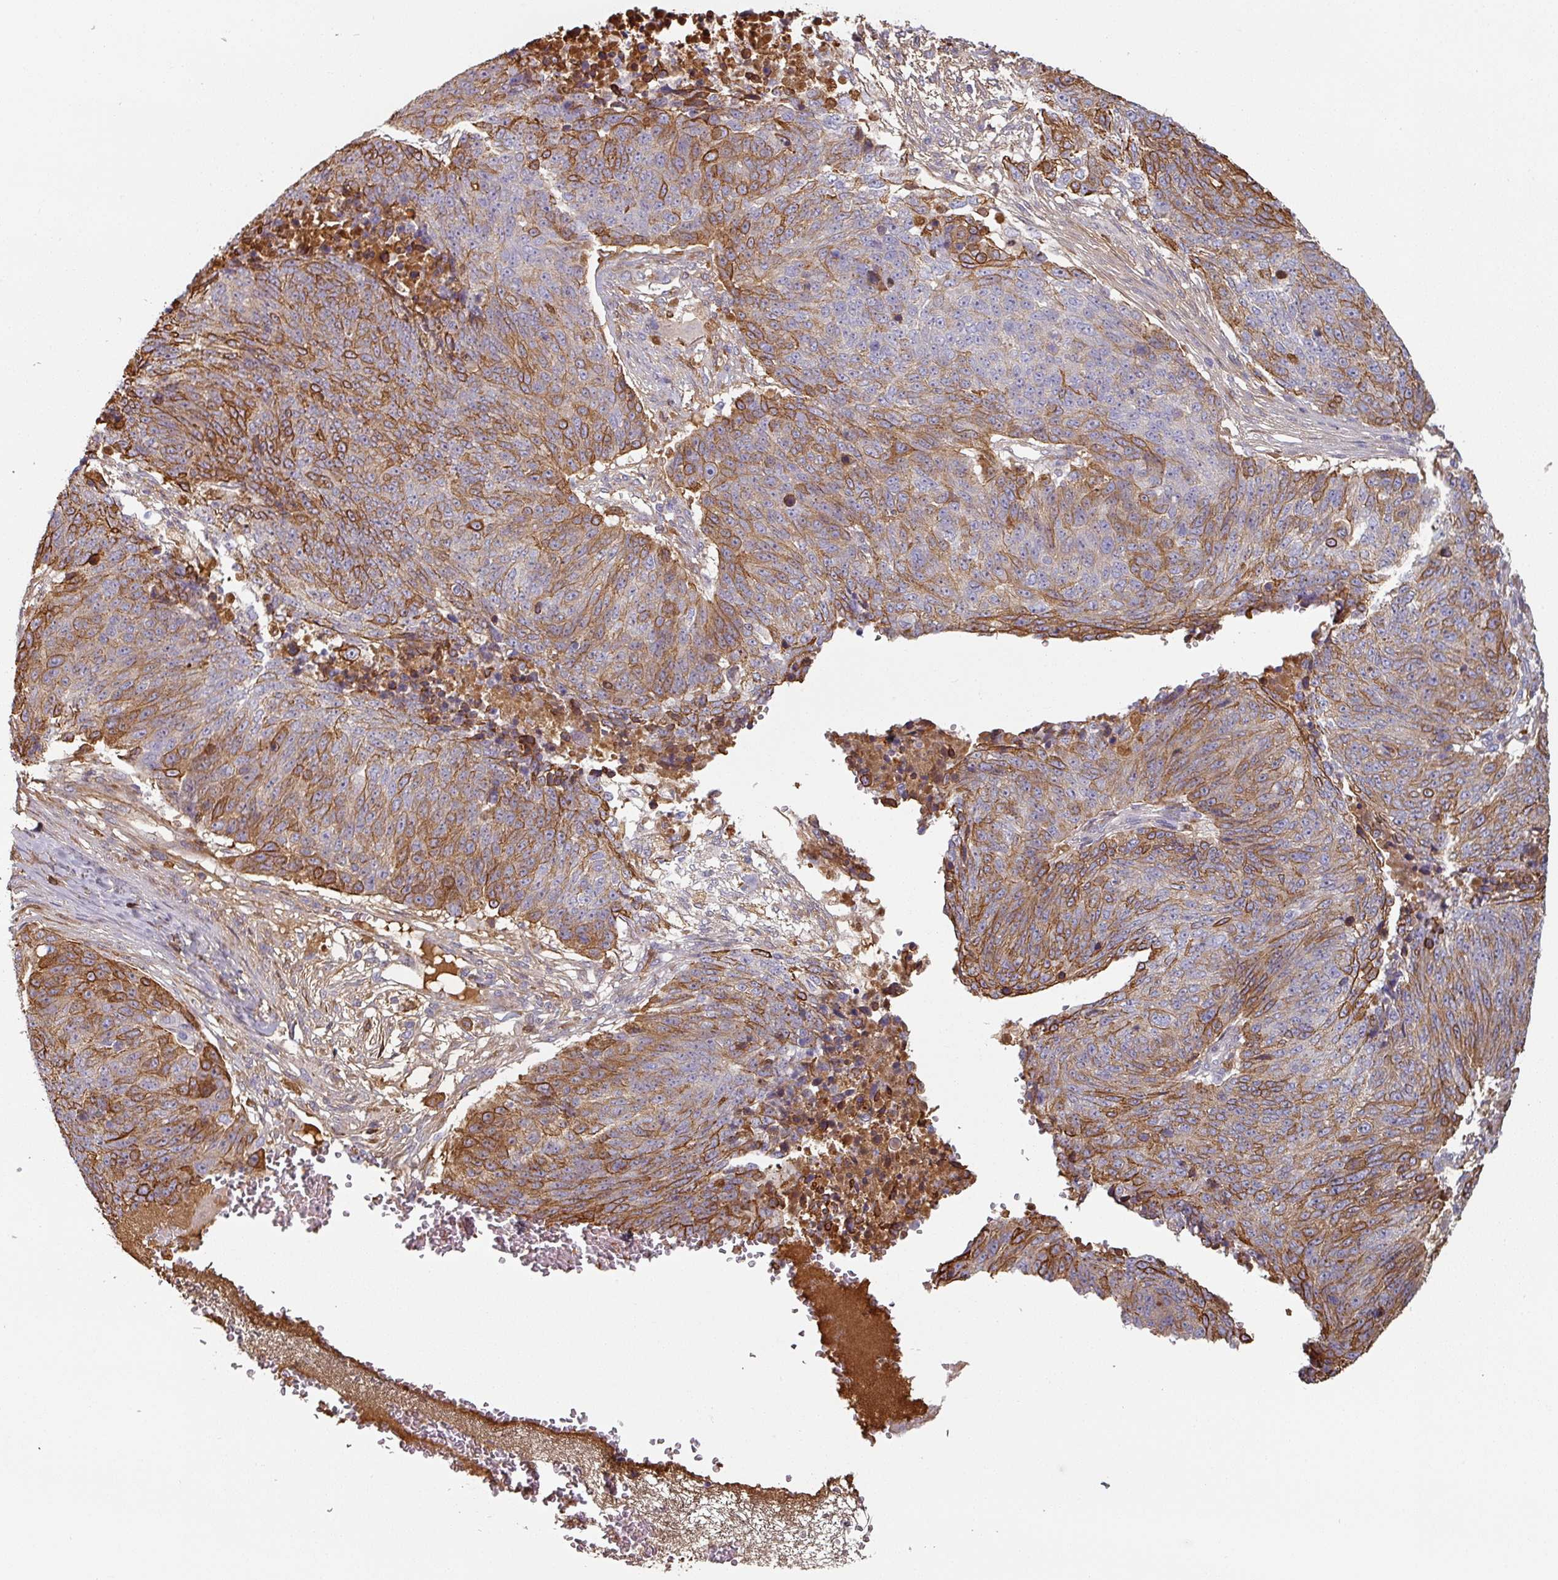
{"staining": {"intensity": "moderate", "quantity": "25%-75%", "location": "cytoplasmic/membranous"}, "tissue": "lung cancer", "cell_type": "Tumor cells", "image_type": "cancer", "snomed": [{"axis": "morphology", "description": "Normal tissue, NOS"}, {"axis": "morphology", "description": "Squamous cell carcinoma, NOS"}, {"axis": "topography", "description": "Lymph node"}, {"axis": "topography", "description": "Lung"}], "caption": "Tumor cells show medium levels of moderate cytoplasmic/membranous expression in about 25%-75% of cells in human squamous cell carcinoma (lung).", "gene": "CEP78", "patient": {"sex": "male", "age": 66}}